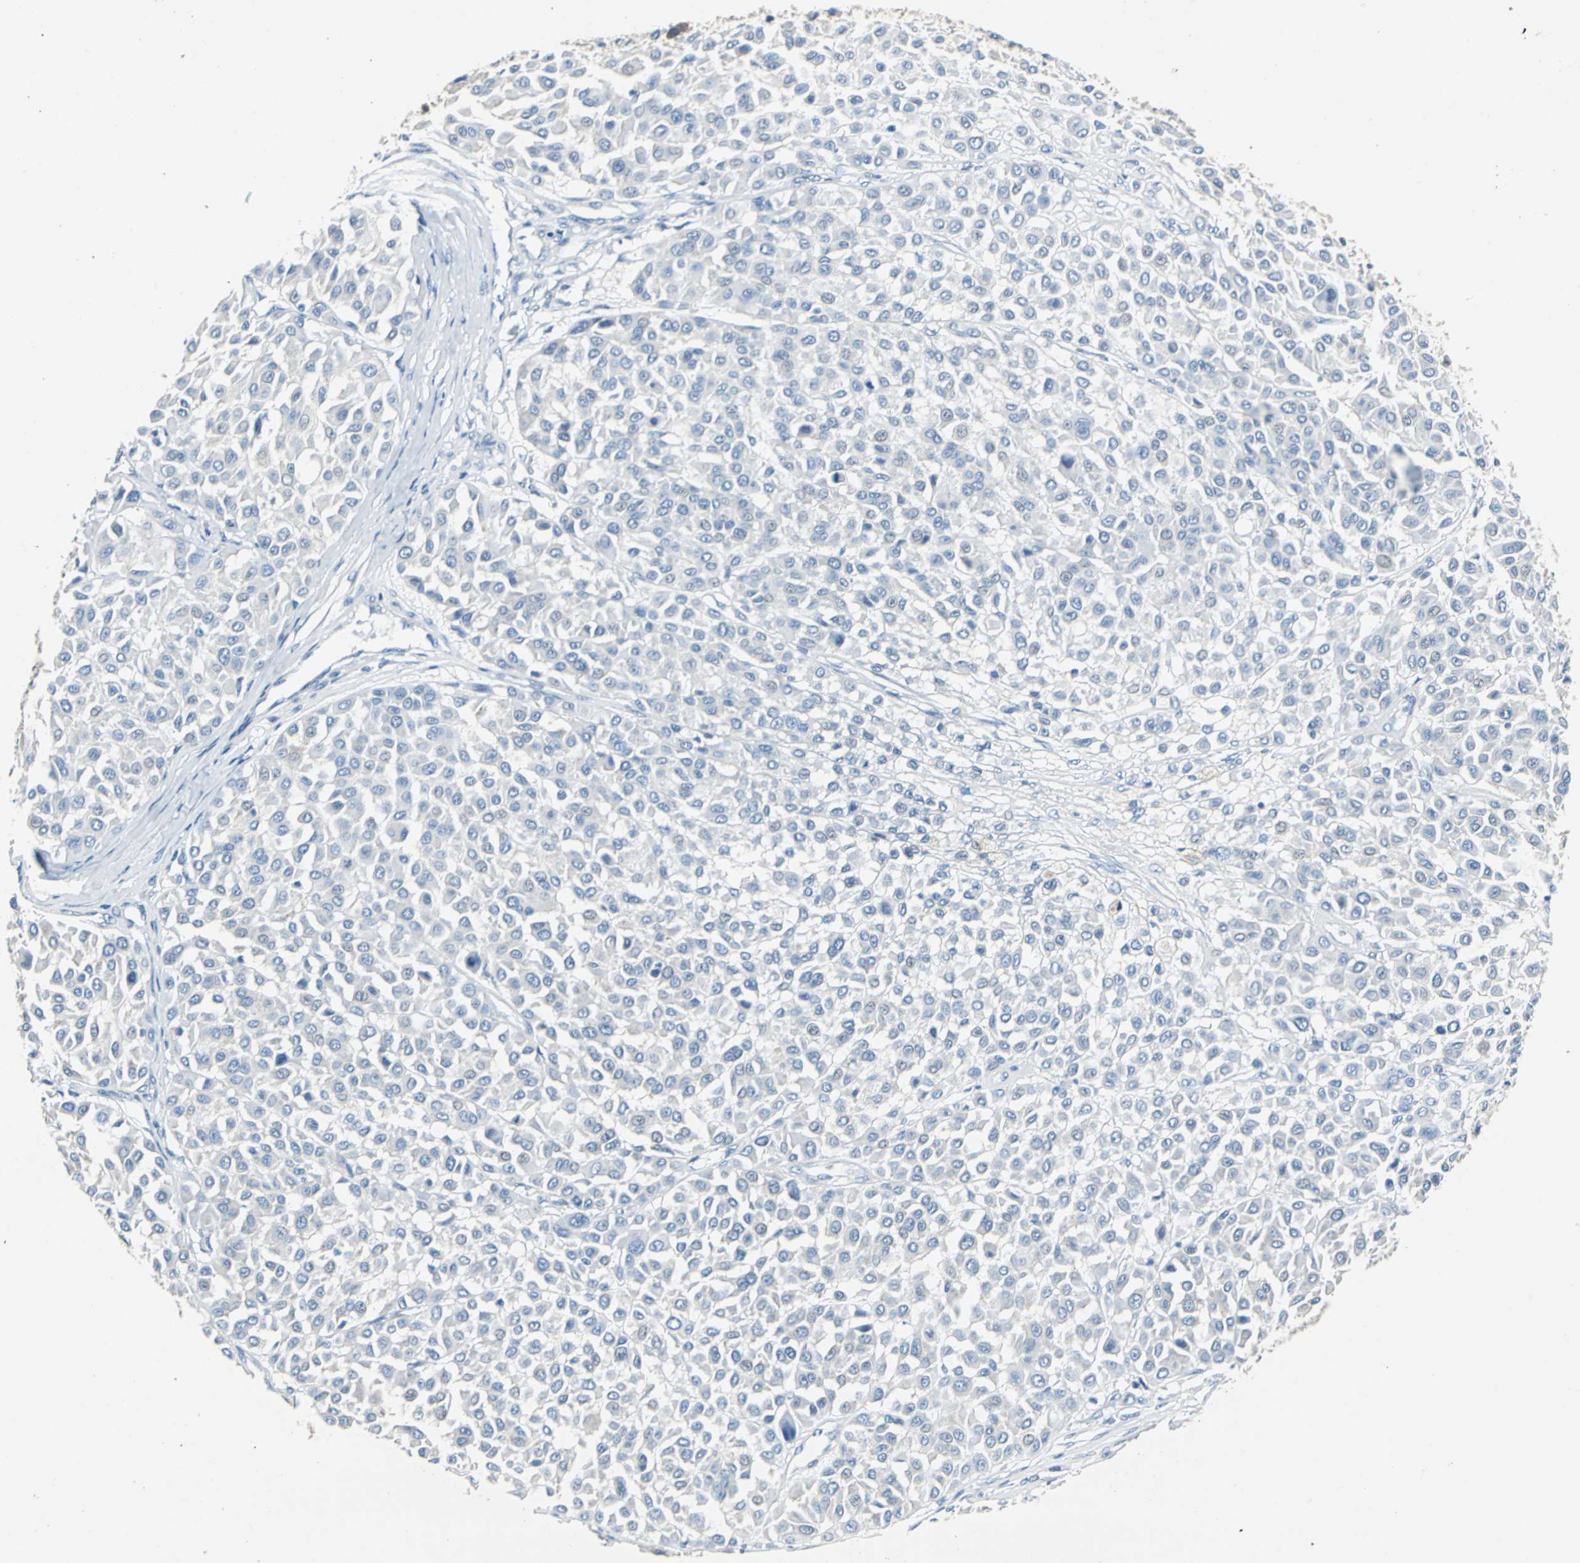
{"staining": {"intensity": "negative", "quantity": "none", "location": "none"}, "tissue": "melanoma", "cell_type": "Tumor cells", "image_type": "cancer", "snomed": [{"axis": "morphology", "description": "Malignant melanoma, Metastatic site"}, {"axis": "topography", "description": "Soft tissue"}], "caption": "Tumor cells show no significant protein positivity in melanoma. (DAB (3,3'-diaminobenzidine) immunohistochemistry (IHC), high magnification).", "gene": "TEX264", "patient": {"sex": "male", "age": 41}}